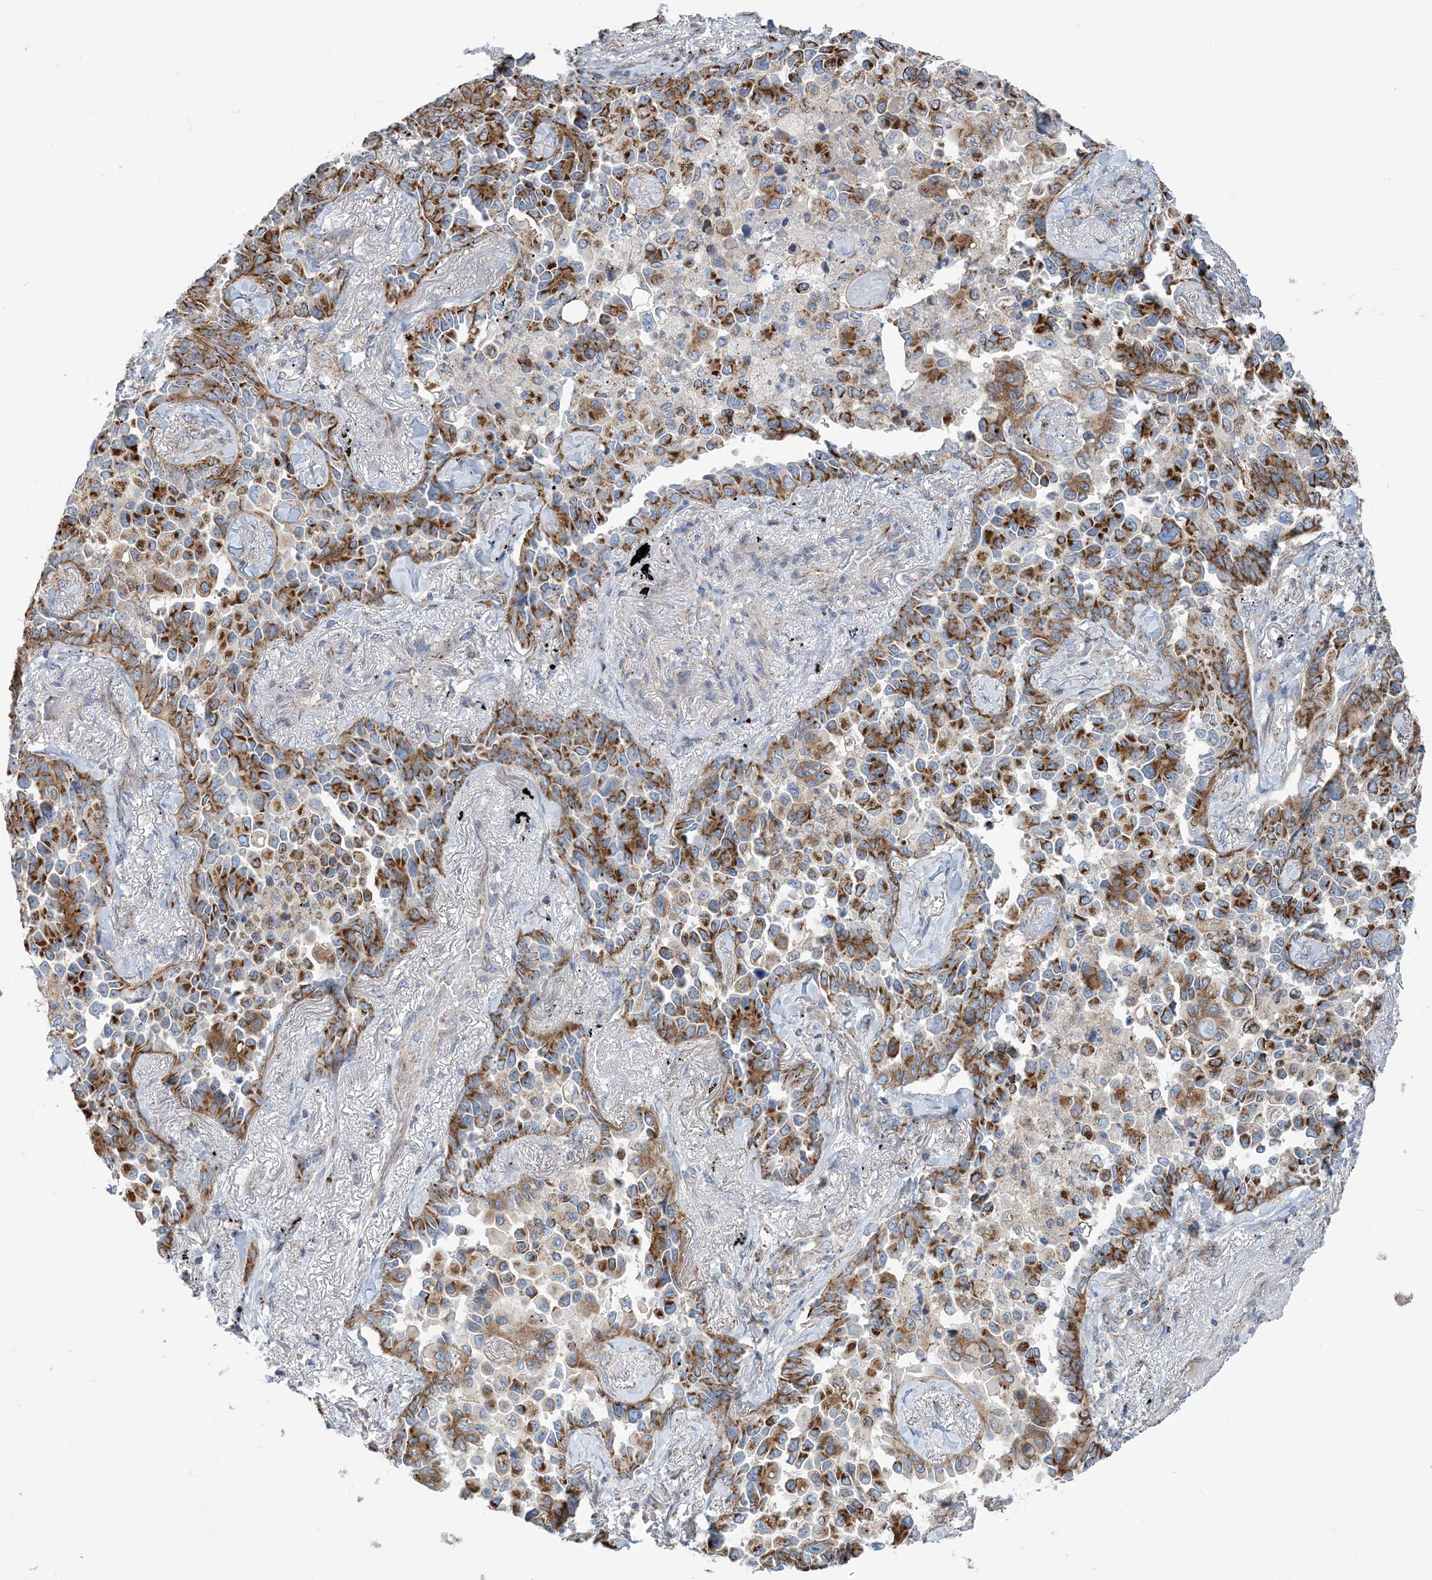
{"staining": {"intensity": "strong", "quantity": ">75%", "location": "cytoplasmic/membranous"}, "tissue": "lung cancer", "cell_type": "Tumor cells", "image_type": "cancer", "snomed": [{"axis": "morphology", "description": "Adenocarcinoma, NOS"}, {"axis": "topography", "description": "Lung"}], "caption": "Immunohistochemical staining of lung adenocarcinoma displays high levels of strong cytoplasmic/membranous expression in about >75% of tumor cells.", "gene": "PHOSPHO2", "patient": {"sex": "female", "age": 67}}